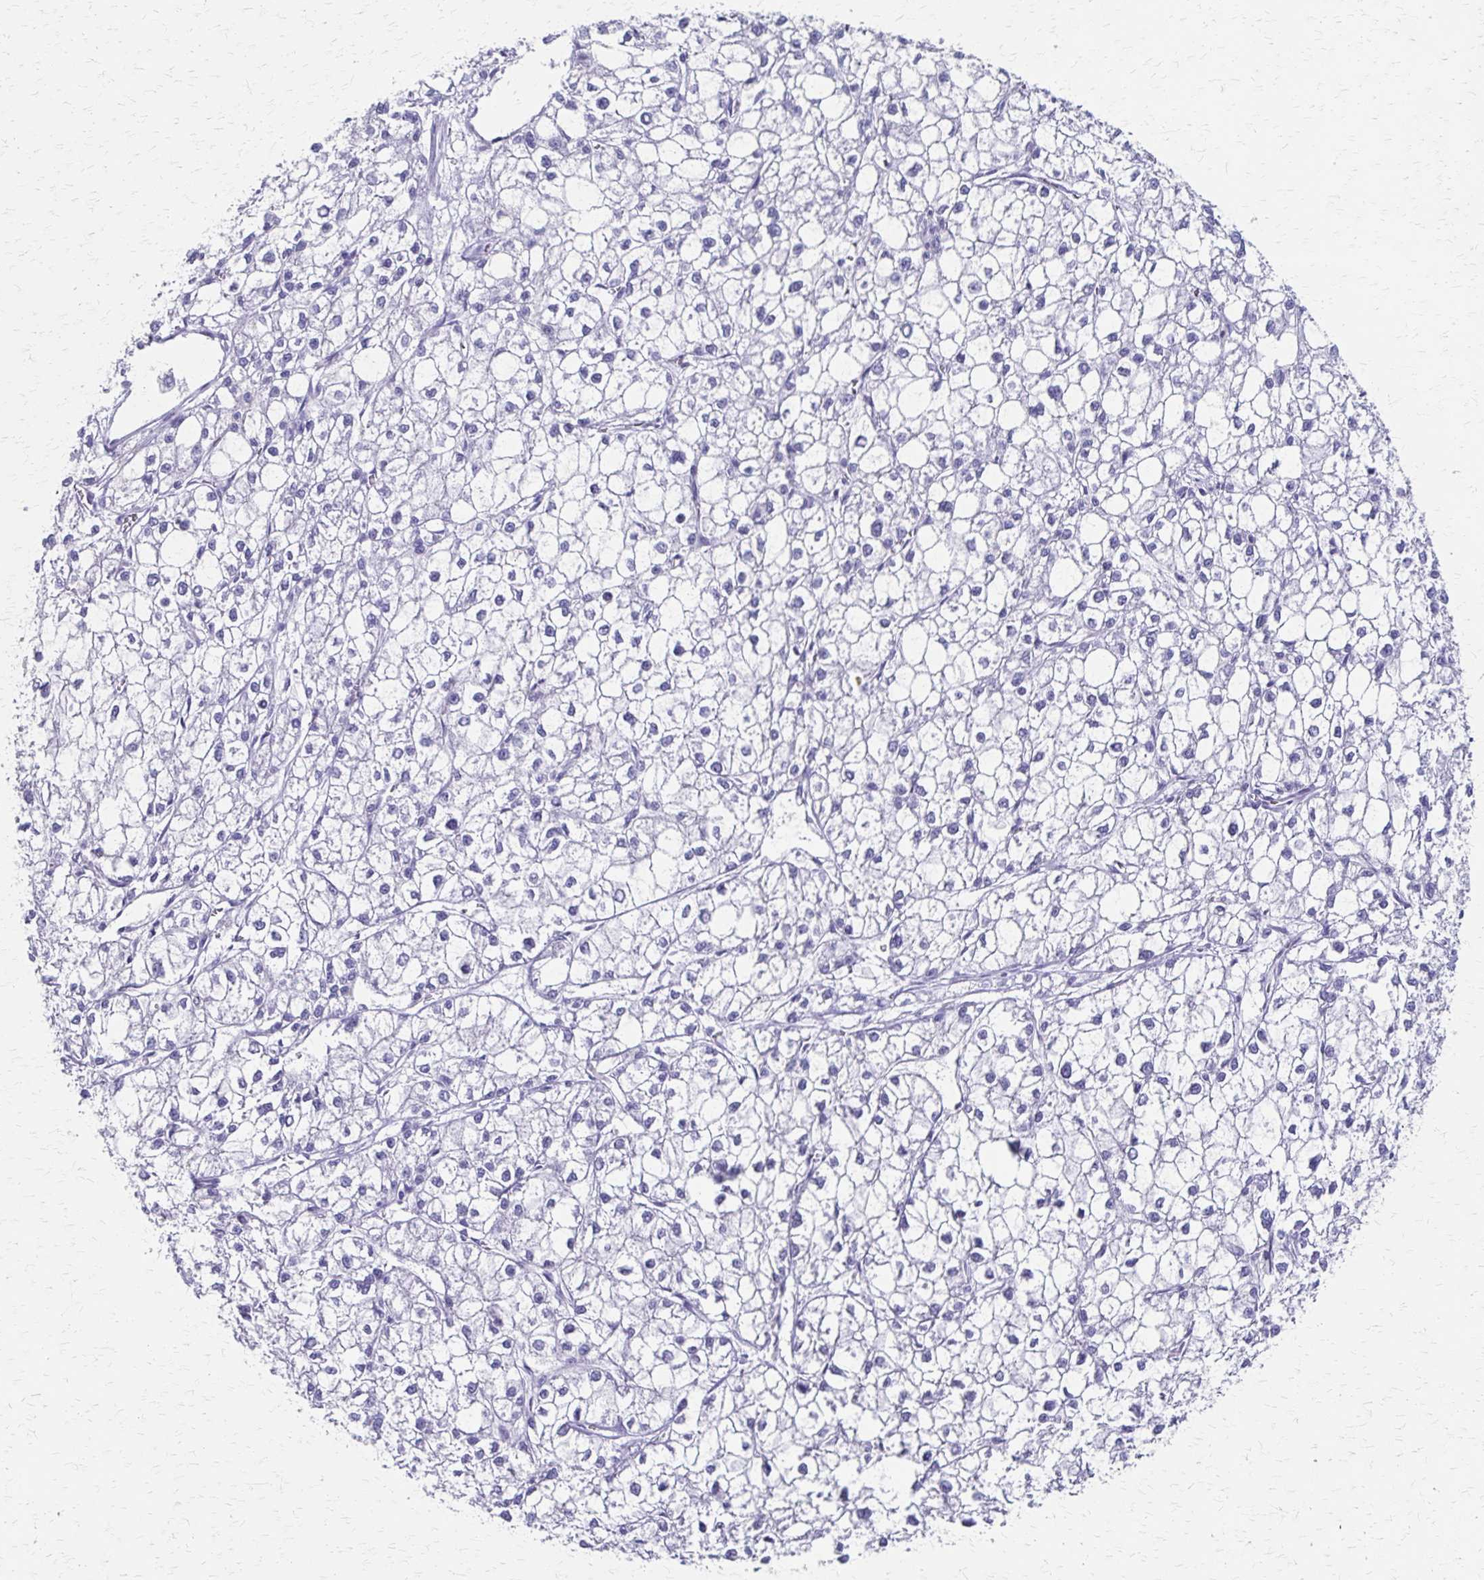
{"staining": {"intensity": "negative", "quantity": "none", "location": "none"}, "tissue": "liver cancer", "cell_type": "Tumor cells", "image_type": "cancer", "snomed": [{"axis": "morphology", "description": "Carcinoma, Hepatocellular, NOS"}, {"axis": "topography", "description": "Liver"}], "caption": "Hepatocellular carcinoma (liver) stained for a protein using IHC exhibits no positivity tumor cells.", "gene": "ZSCAN5B", "patient": {"sex": "female", "age": 43}}